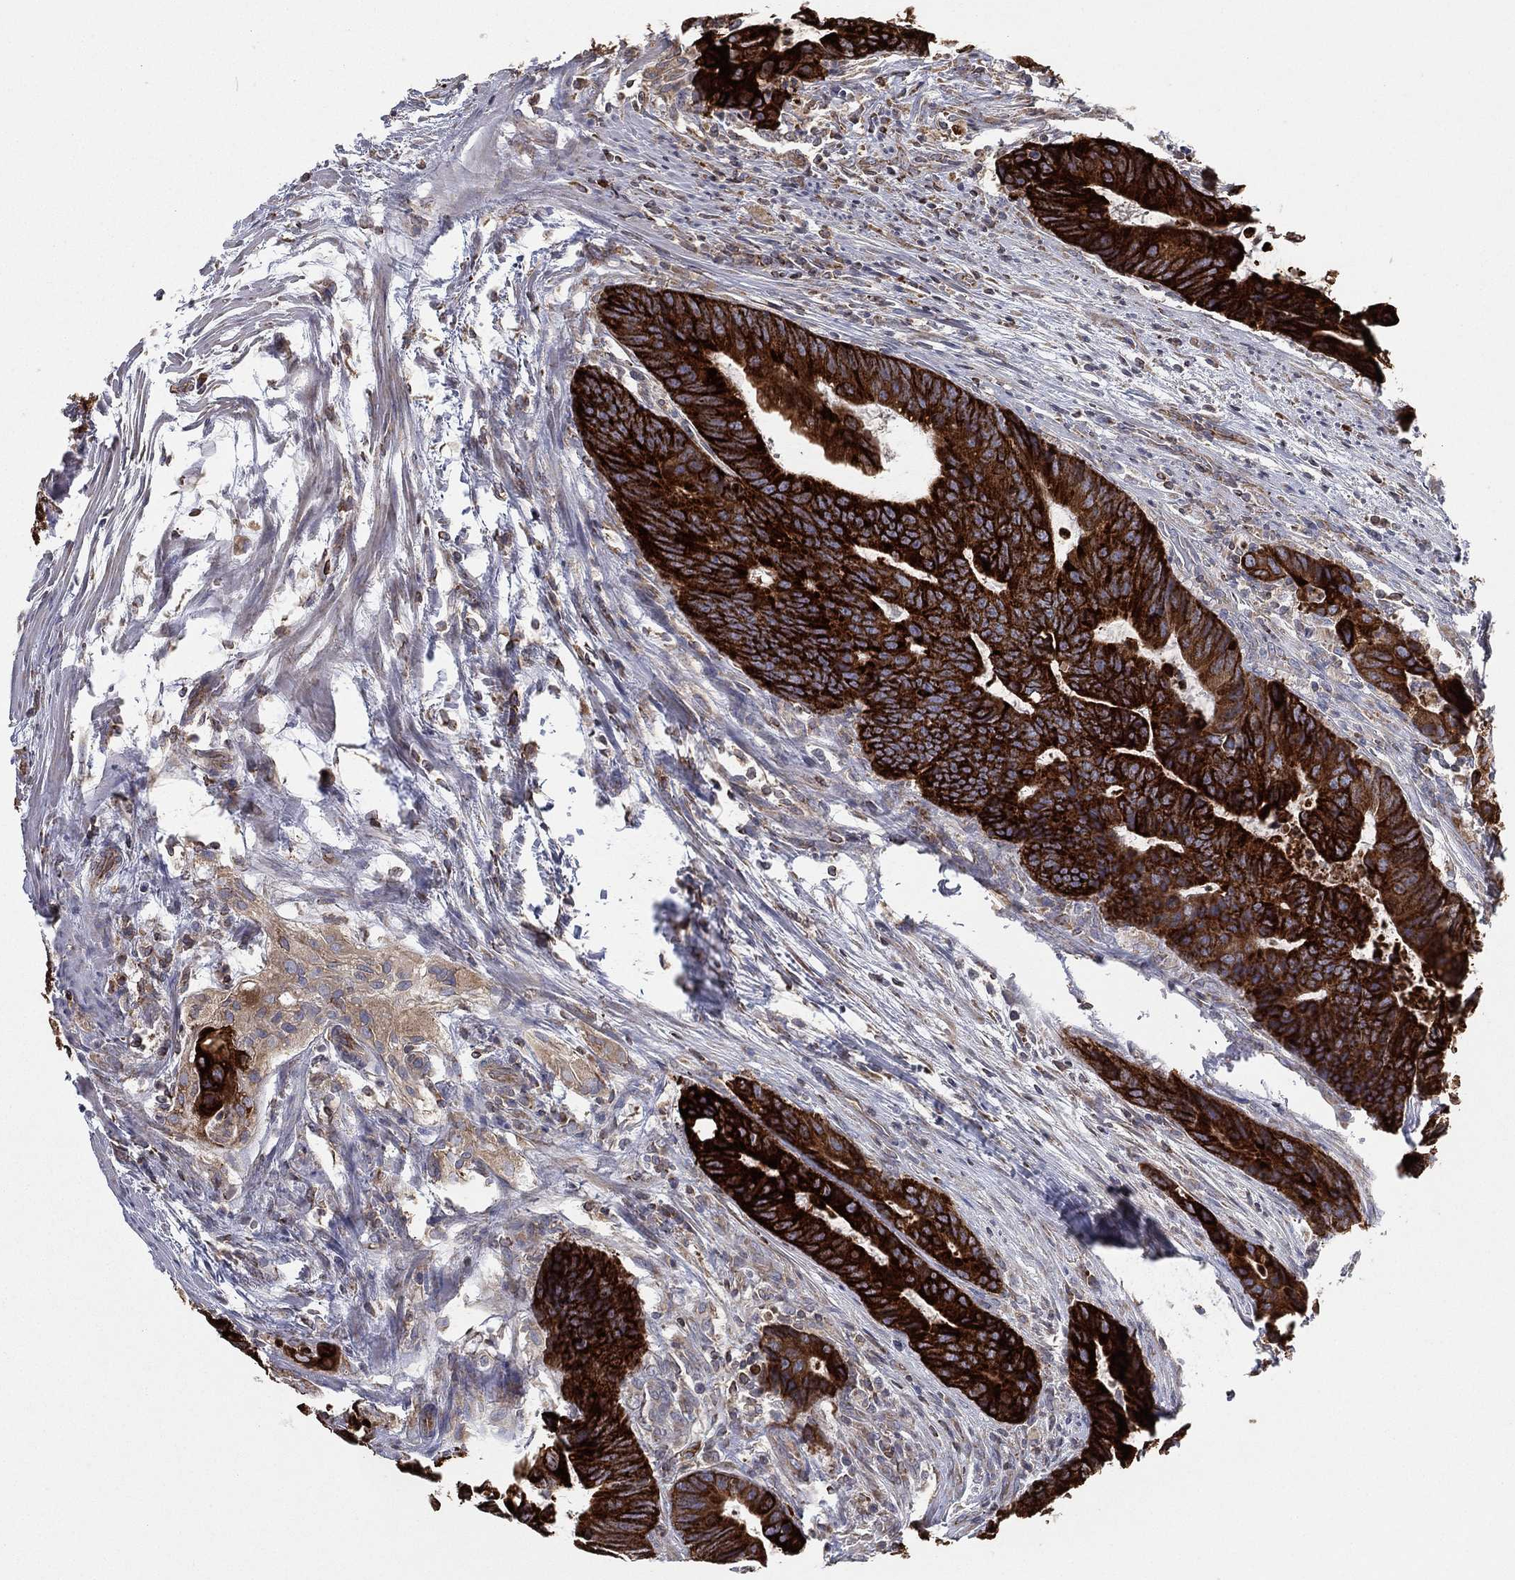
{"staining": {"intensity": "strong", "quantity": ">75%", "location": "cytoplasmic/membranous"}, "tissue": "colorectal cancer", "cell_type": "Tumor cells", "image_type": "cancer", "snomed": [{"axis": "morphology", "description": "Adenocarcinoma, NOS"}, {"axis": "topography", "description": "Colon"}], "caption": "A photomicrograph of colorectal adenocarcinoma stained for a protein displays strong cytoplasmic/membranous brown staining in tumor cells.", "gene": "CYB5B", "patient": {"sex": "female", "age": 56}}